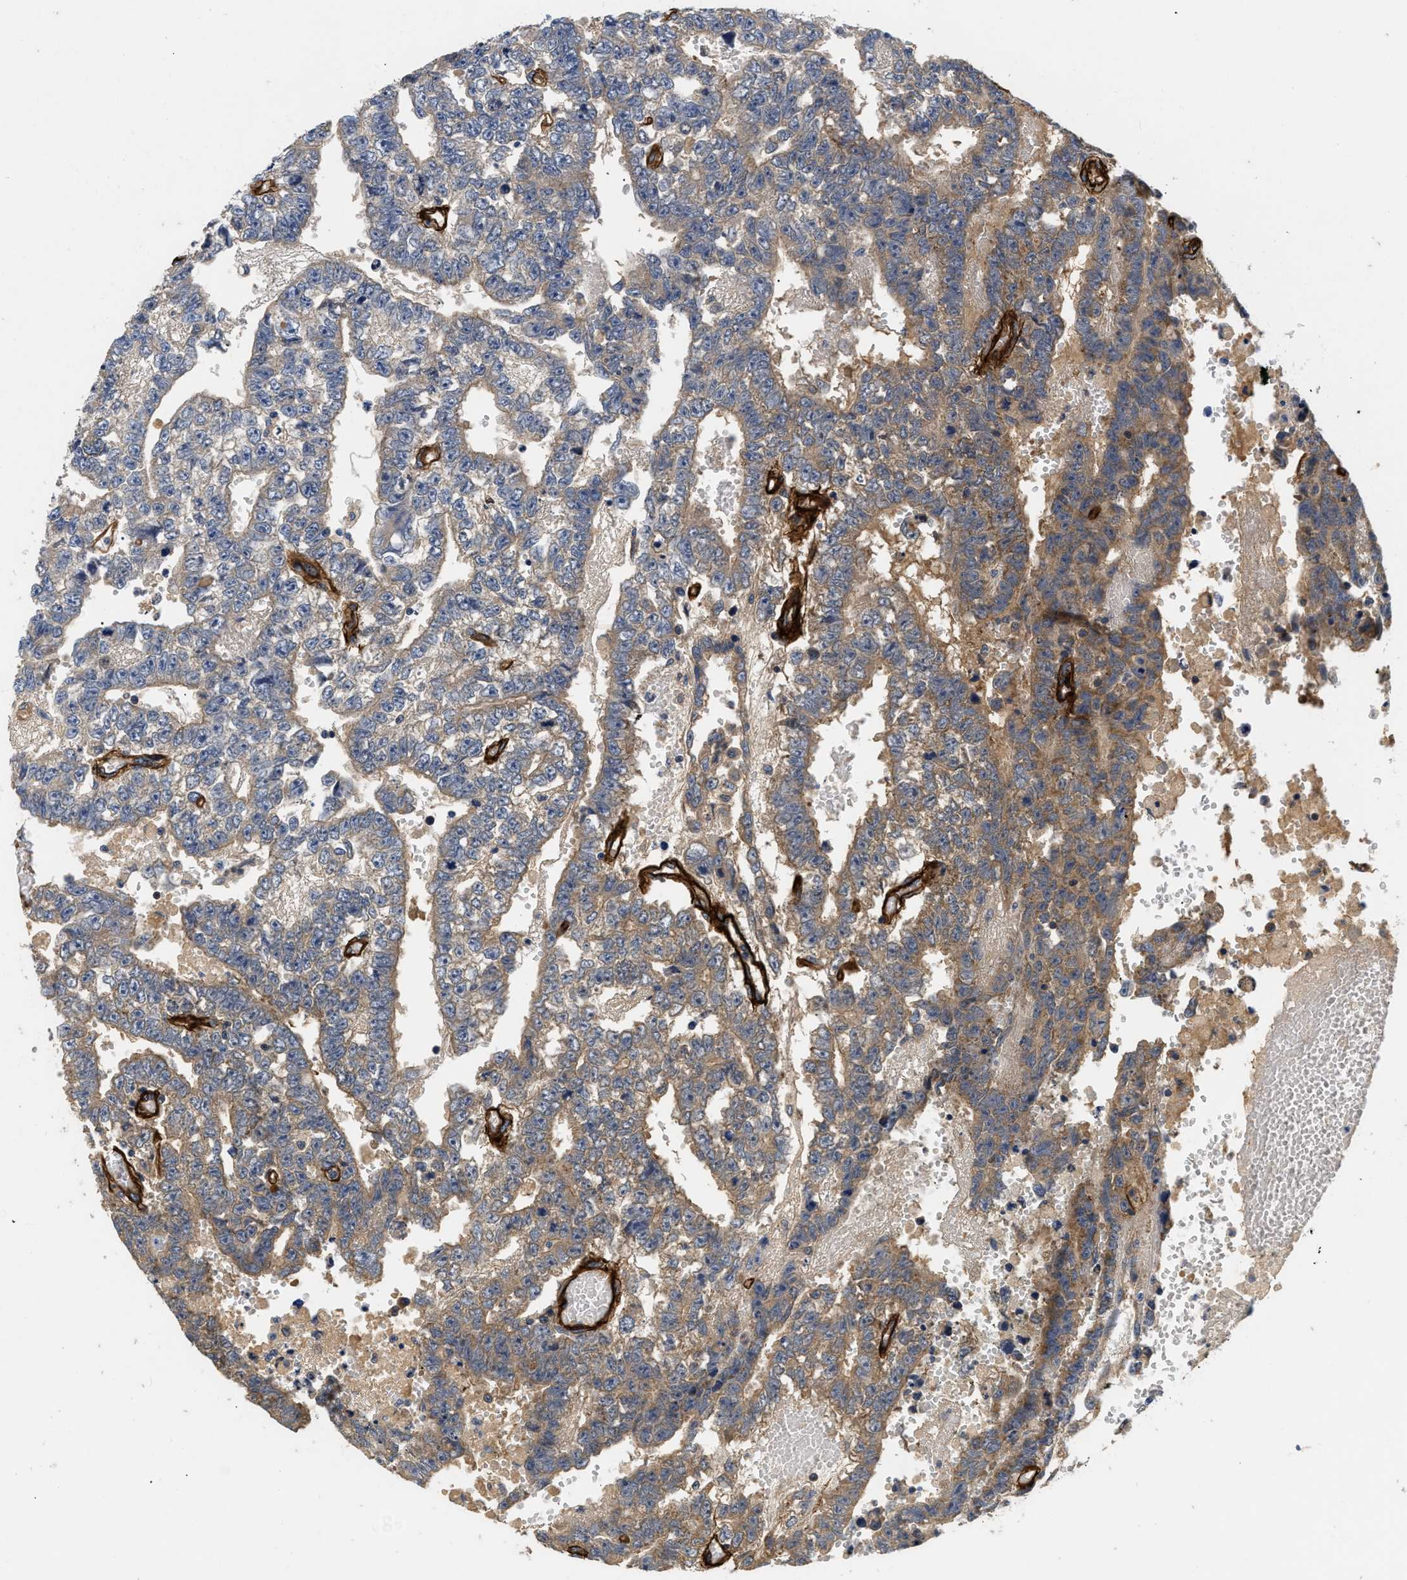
{"staining": {"intensity": "moderate", "quantity": "25%-75%", "location": "cytoplasmic/membranous"}, "tissue": "testis cancer", "cell_type": "Tumor cells", "image_type": "cancer", "snomed": [{"axis": "morphology", "description": "Carcinoma, Embryonal, NOS"}, {"axis": "topography", "description": "Testis"}], "caption": "Immunohistochemistry (IHC) image of testis cancer (embryonal carcinoma) stained for a protein (brown), which exhibits medium levels of moderate cytoplasmic/membranous staining in about 25%-75% of tumor cells.", "gene": "NME6", "patient": {"sex": "male", "age": 25}}